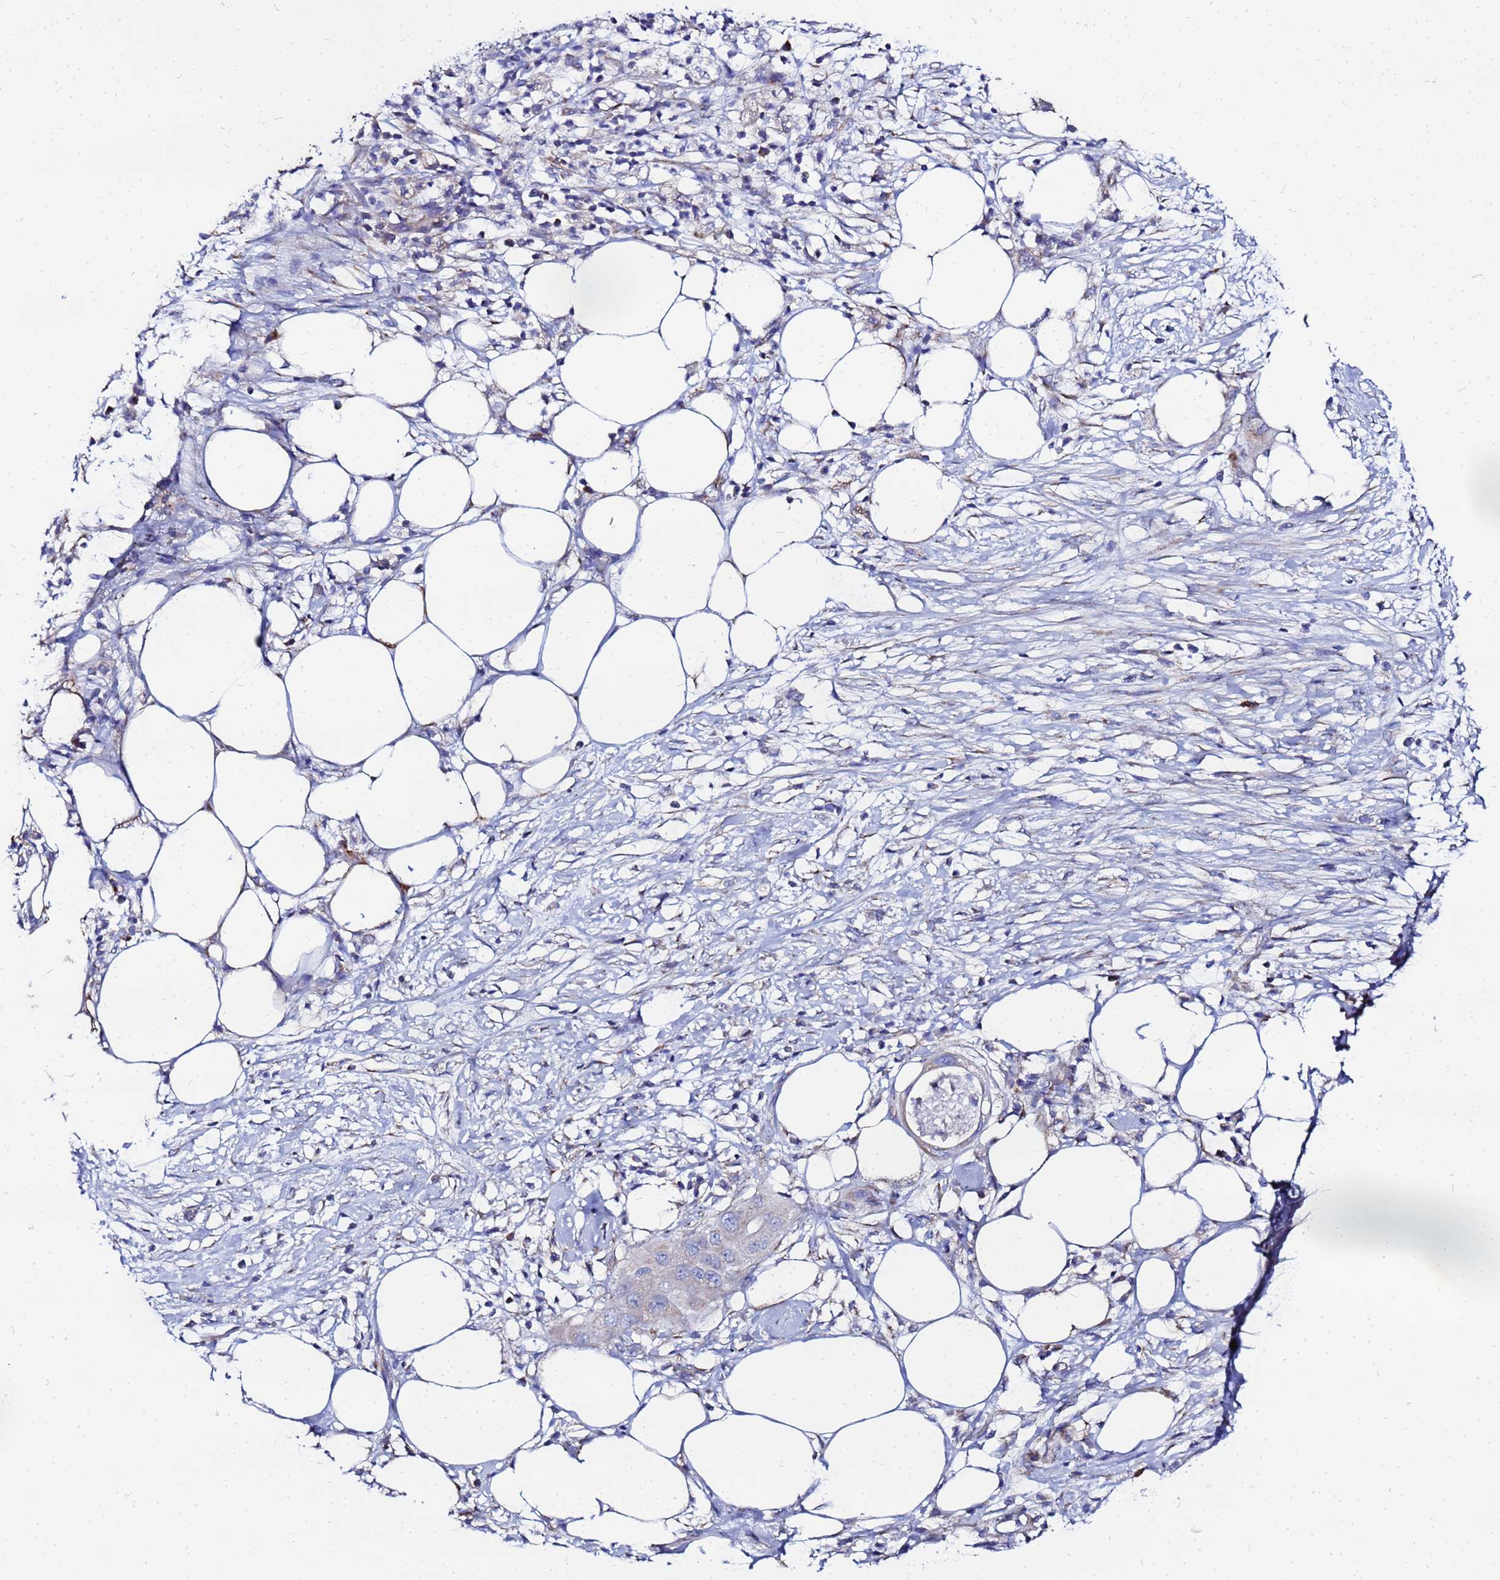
{"staining": {"intensity": "negative", "quantity": "none", "location": "none"}, "tissue": "pancreatic cancer", "cell_type": "Tumor cells", "image_type": "cancer", "snomed": [{"axis": "morphology", "description": "Adenocarcinoma, NOS"}, {"axis": "topography", "description": "Pancreas"}], "caption": "An immunohistochemistry (IHC) histopathology image of pancreatic adenocarcinoma is shown. There is no staining in tumor cells of pancreatic adenocarcinoma. The staining is performed using DAB (3,3'-diaminobenzidine) brown chromogen with nuclei counter-stained in using hematoxylin.", "gene": "FAHD2A", "patient": {"sex": "male", "age": 68}}